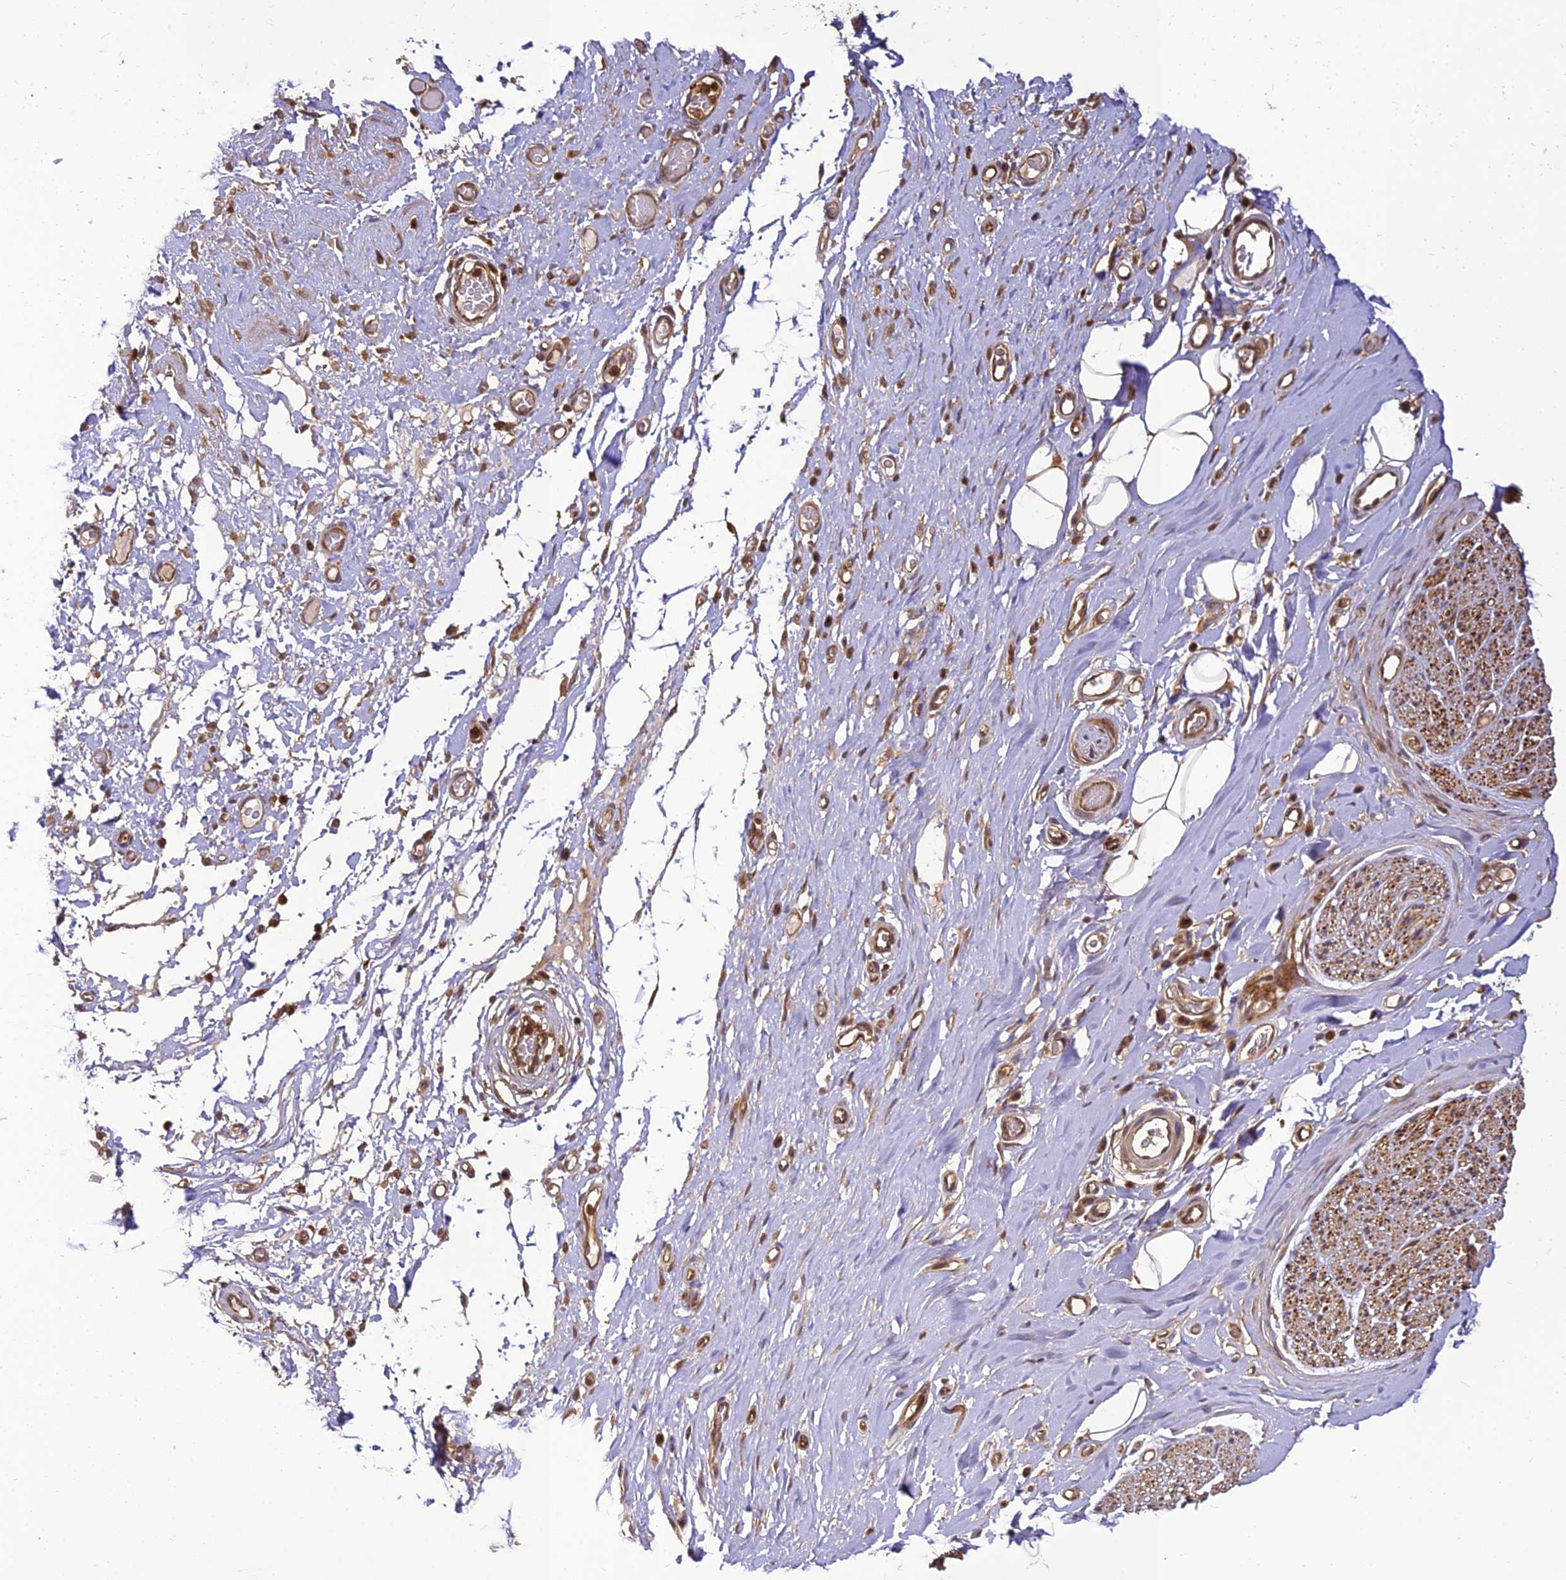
{"staining": {"intensity": "strong", "quantity": ">75%", "location": "cytoplasmic/membranous"}, "tissue": "adipose tissue", "cell_type": "Adipocytes", "image_type": "normal", "snomed": [{"axis": "morphology", "description": "Normal tissue, NOS"}, {"axis": "morphology", "description": "Adenocarcinoma, NOS"}, {"axis": "topography", "description": "Esophagus"}, {"axis": "topography", "description": "Stomach, upper"}, {"axis": "topography", "description": "Peripheral nerve tissue"}], "caption": "Adipose tissue stained with DAB (3,3'-diaminobenzidine) IHC demonstrates high levels of strong cytoplasmic/membranous staining in approximately >75% of adipocytes.", "gene": "BCDIN3D", "patient": {"sex": "male", "age": 62}}